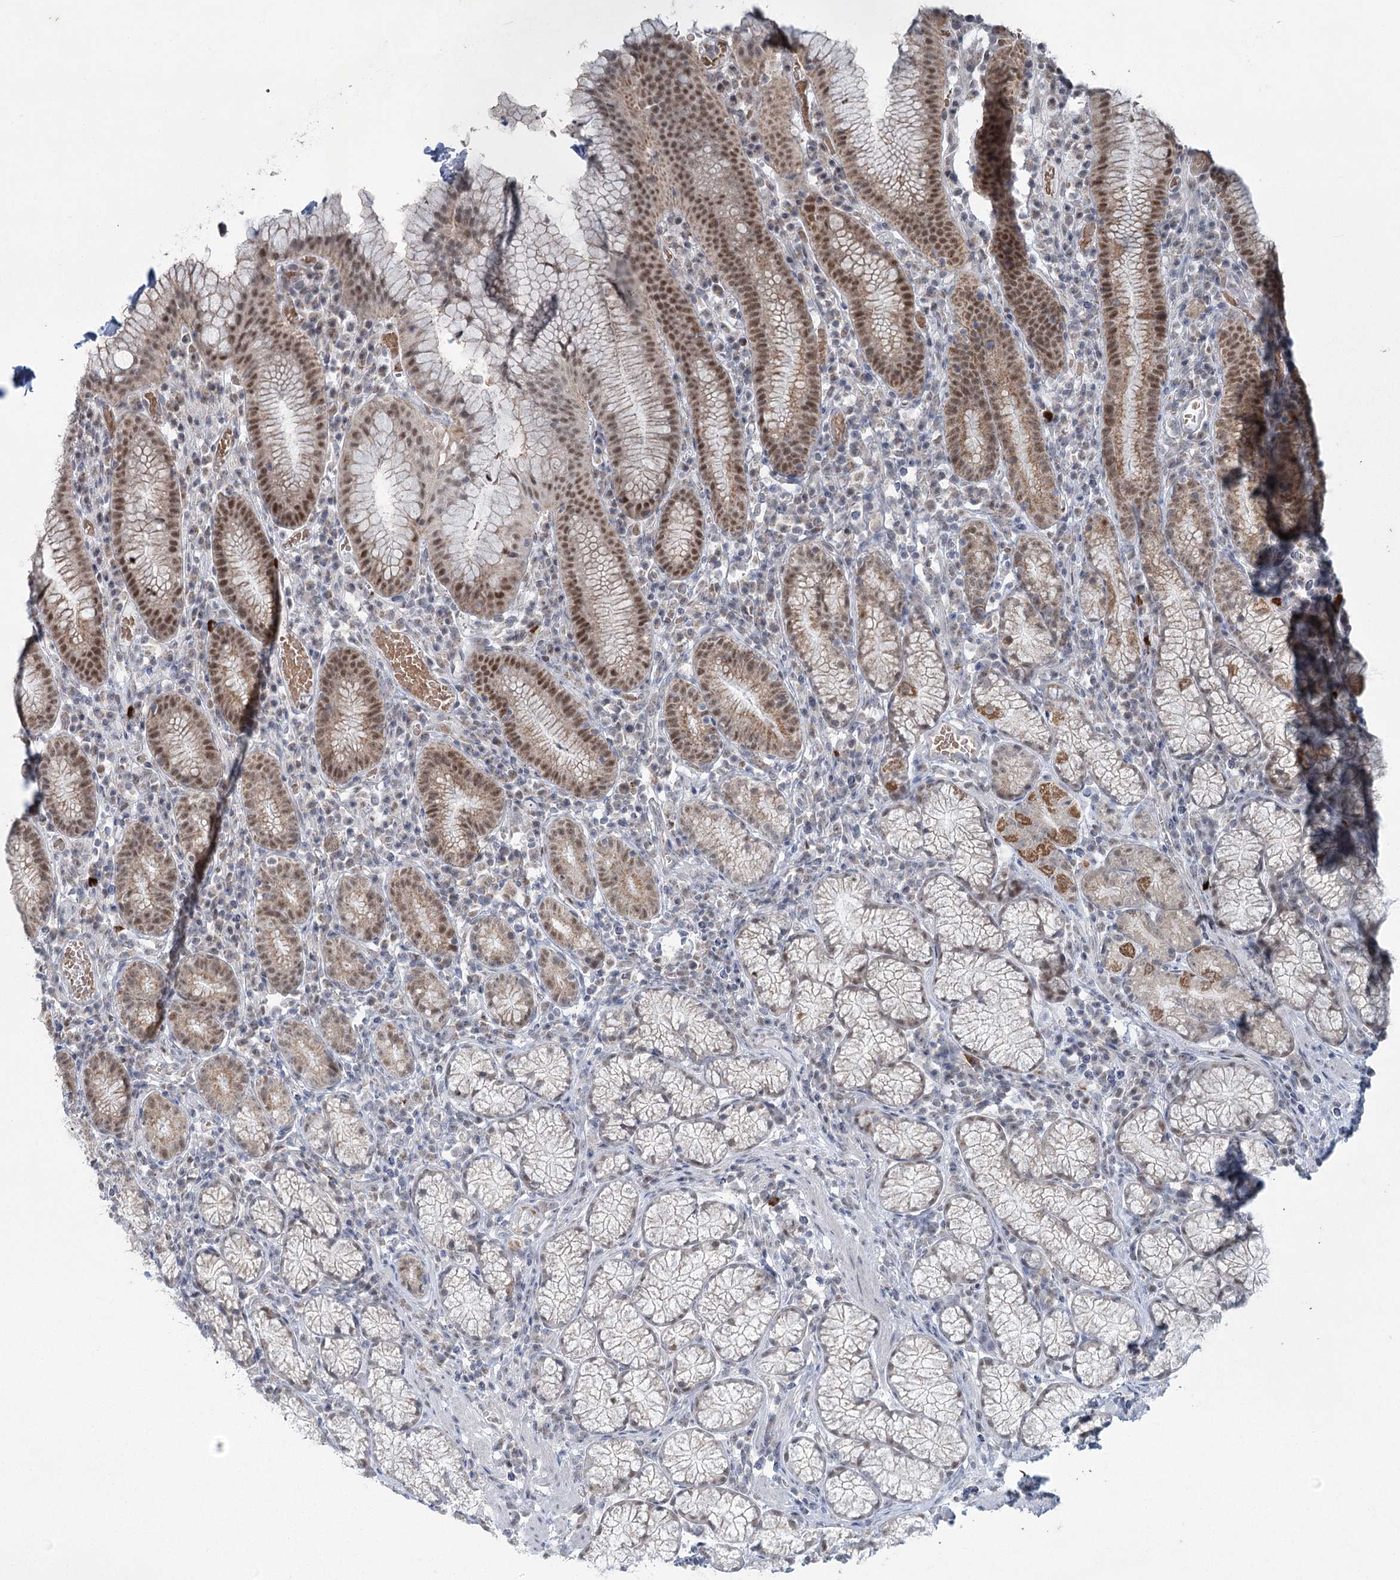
{"staining": {"intensity": "moderate", "quantity": "25%-75%", "location": "cytoplasmic/membranous,nuclear"}, "tissue": "stomach", "cell_type": "Glandular cells", "image_type": "normal", "snomed": [{"axis": "morphology", "description": "Normal tissue, NOS"}, {"axis": "topography", "description": "Stomach"}], "caption": "A micrograph showing moderate cytoplasmic/membranous,nuclear expression in approximately 25%-75% of glandular cells in benign stomach, as visualized by brown immunohistochemical staining.", "gene": "MTG1", "patient": {"sex": "male", "age": 55}}